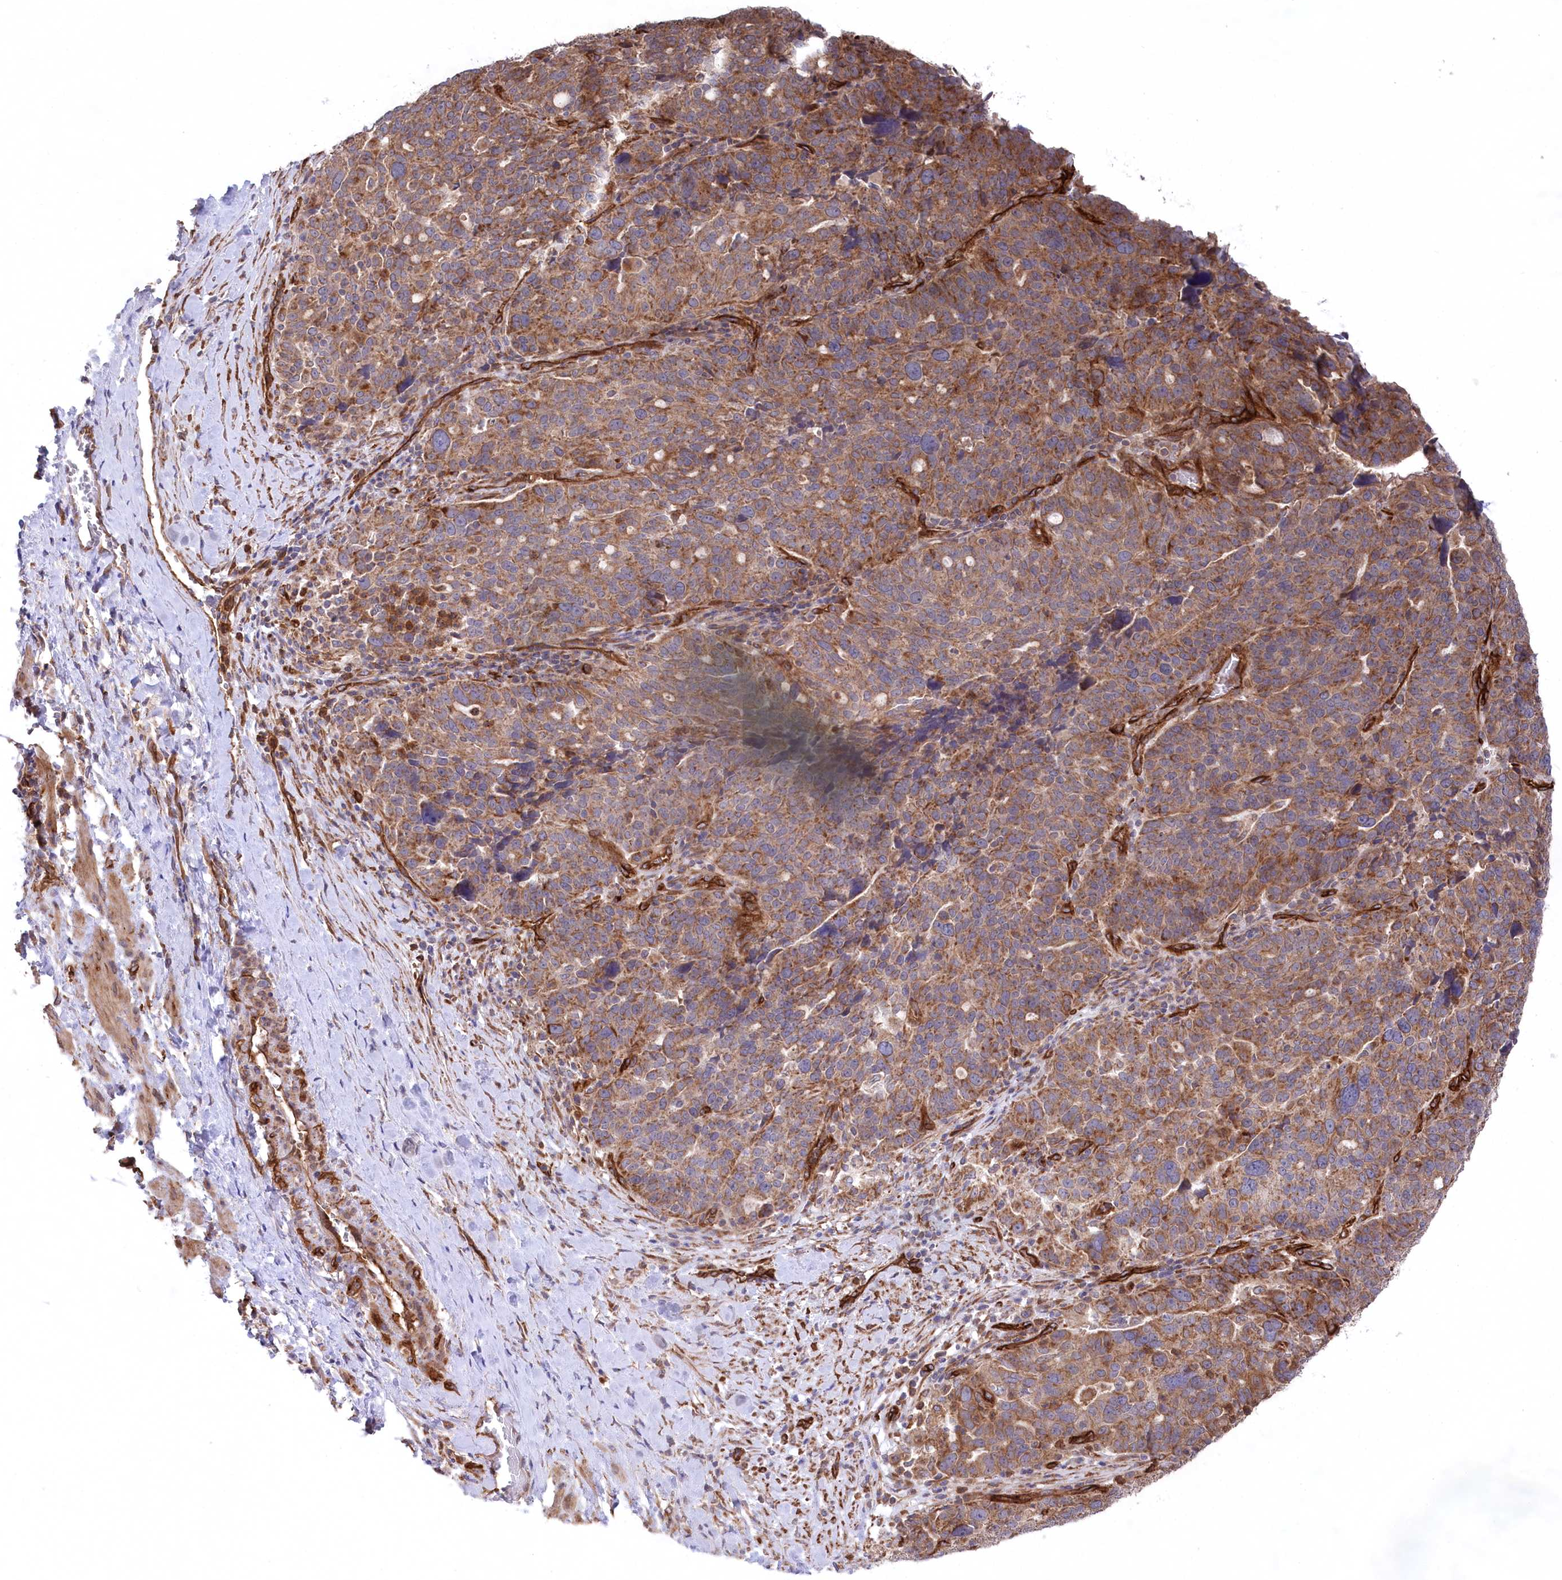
{"staining": {"intensity": "moderate", "quantity": ">75%", "location": "cytoplasmic/membranous"}, "tissue": "ovarian cancer", "cell_type": "Tumor cells", "image_type": "cancer", "snomed": [{"axis": "morphology", "description": "Cystadenocarcinoma, serous, NOS"}, {"axis": "topography", "description": "Ovary"}], "caption": "Immunohistochemistry (DAB) staining of ovarian serous cystadenocarcinoma reveals moderate cytoplasmic/membranous protein expression in approximately >75% of tumor cells.", "gene": "MTPAP", "patient": {"sex": "female", "age": 59}}